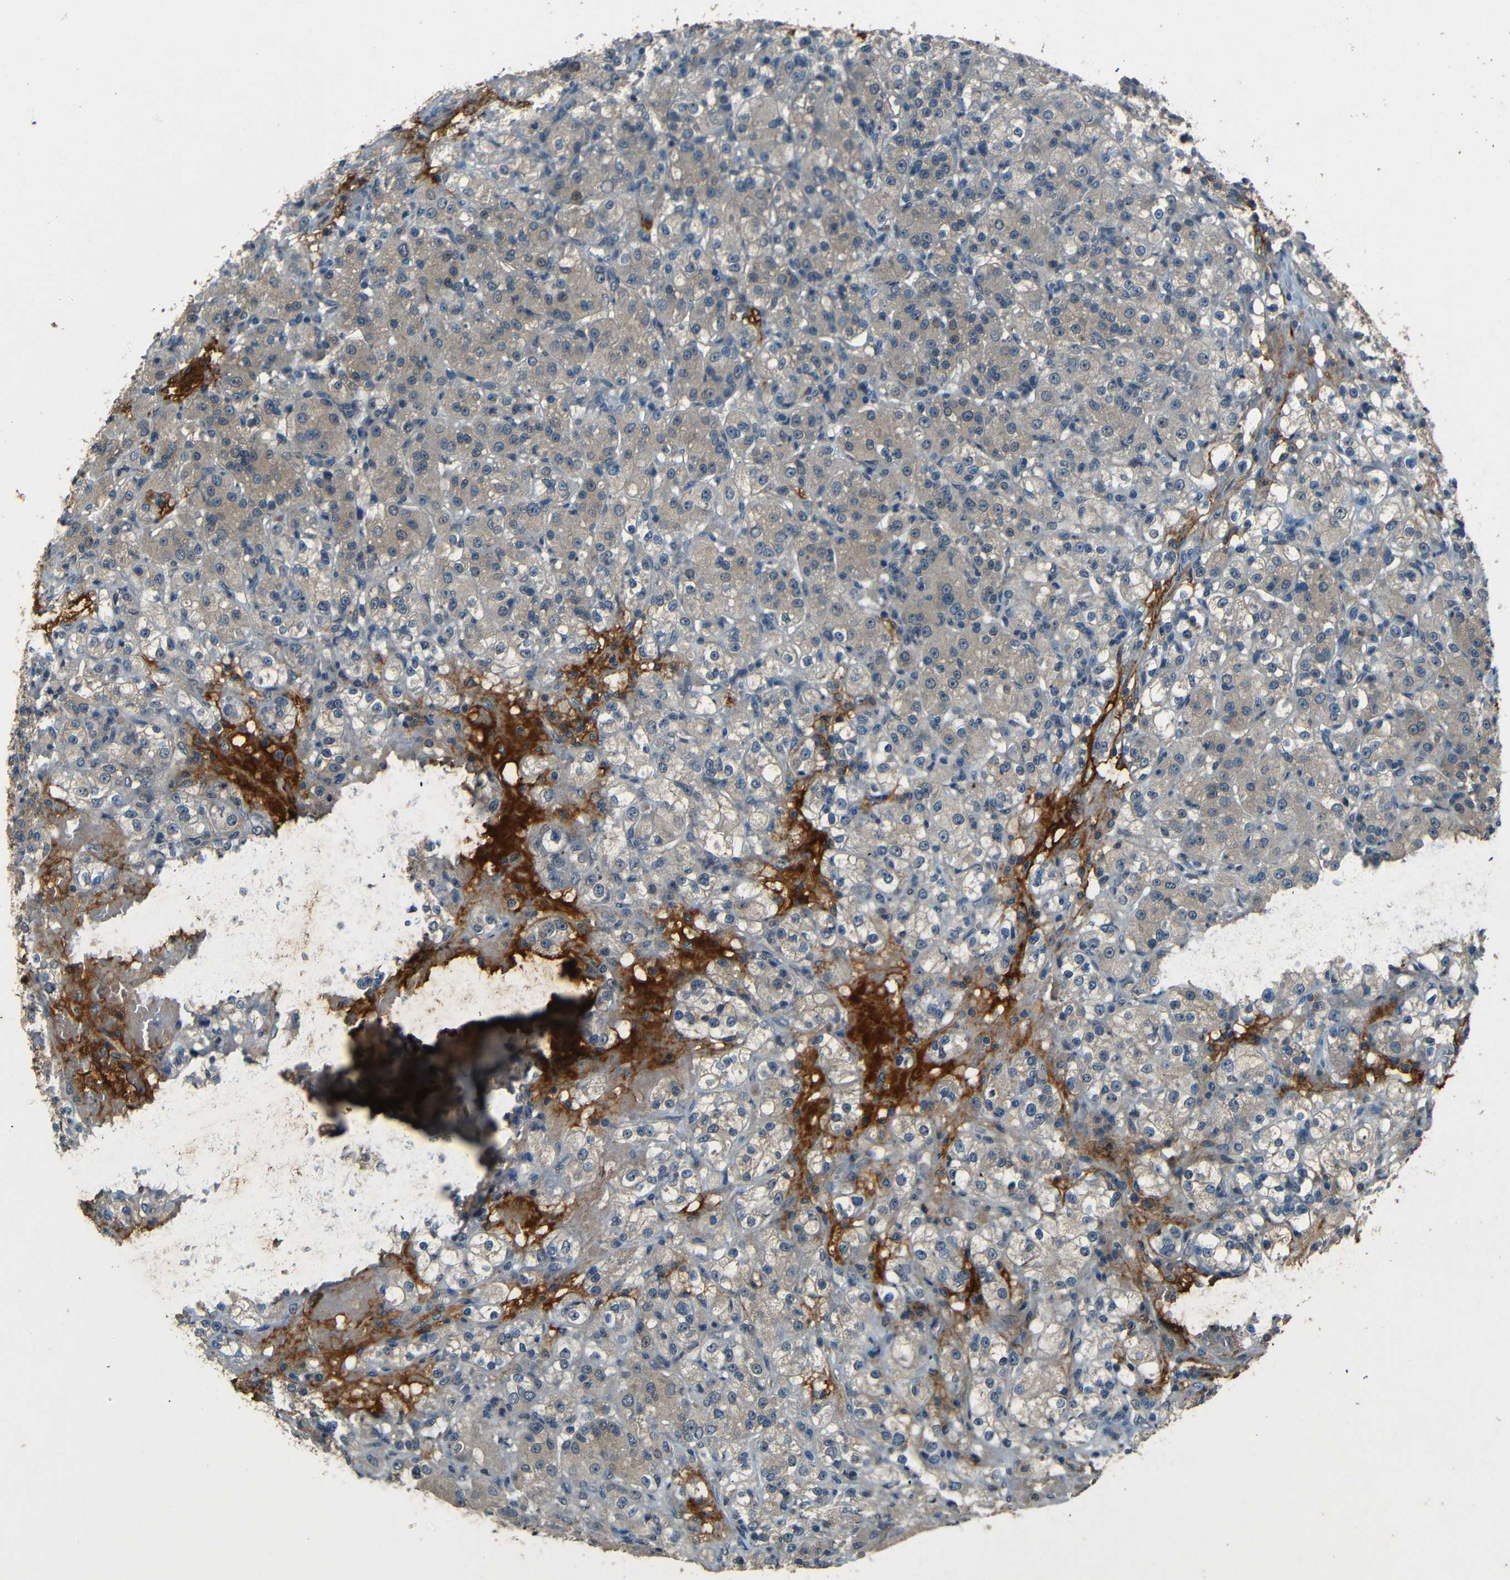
{"staining": {"intensity": "negative", "quantity": "none", "location": "none"}, "tissue": "renal cancer", "cell_type": "Tumor cells", "image_type": "cancer", "snomed": [{"axis": "morphology", "description": "Normal tissue, NOS"}, {"axis": "morphology", "description": "Adenocarcinoma, NOS"}, {"axis": "topography", "description": "Kidney"}], "caption": "Adenocarcinoma (renal) was stained to show a protein in brown. There is no significant staining in tumor cells. Nuclei are stained in blue.", "gene": "SLA", "patient": {"sex": "male", "age": 61}}